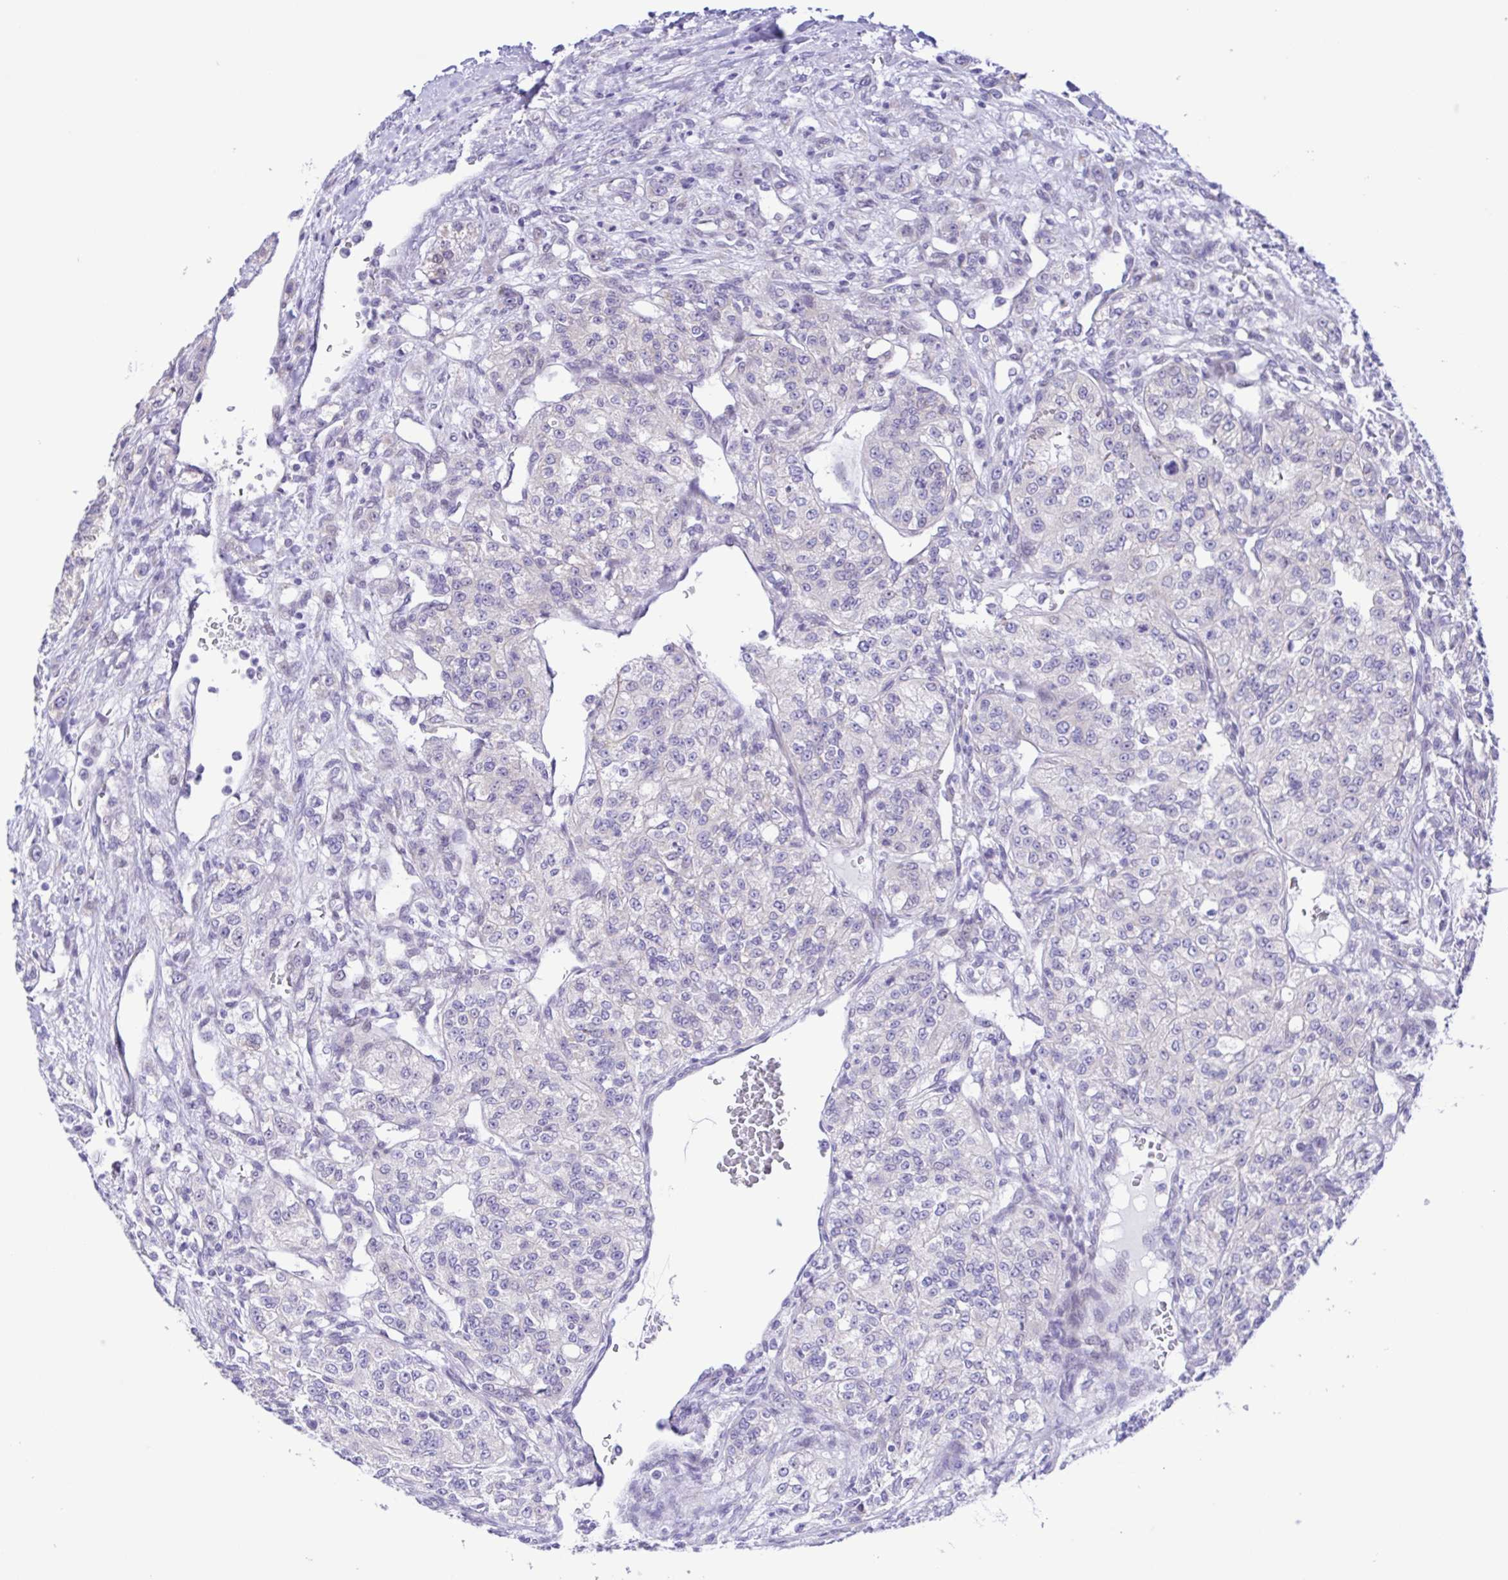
{"staining": {"intensity": "negative", "quantity": "none", "location": "none"}, "tissue": "renal cancer", "cell_type": "Tumor cells", "image_type": "cancer", "snomed": [{"axis": "morphology", "description": "Adenocarcinoma, NOS"}, {"axis": "topography", "description": "Kidney"}], "caption": "Immunohistochemistry micrograph of neoplastic tissue: adenocarcinoma (renal) stained with DAB (3,3'-diaminobenzidine) displays no significant protein expression in tumor cells. (Brightfield microscopy of DAB (3,3'-diaminobenzidine) immunohistochemistry (IHC) at high magnification).", "gene": "TGM3", "patient": {"sex": "female", "age": 63}}